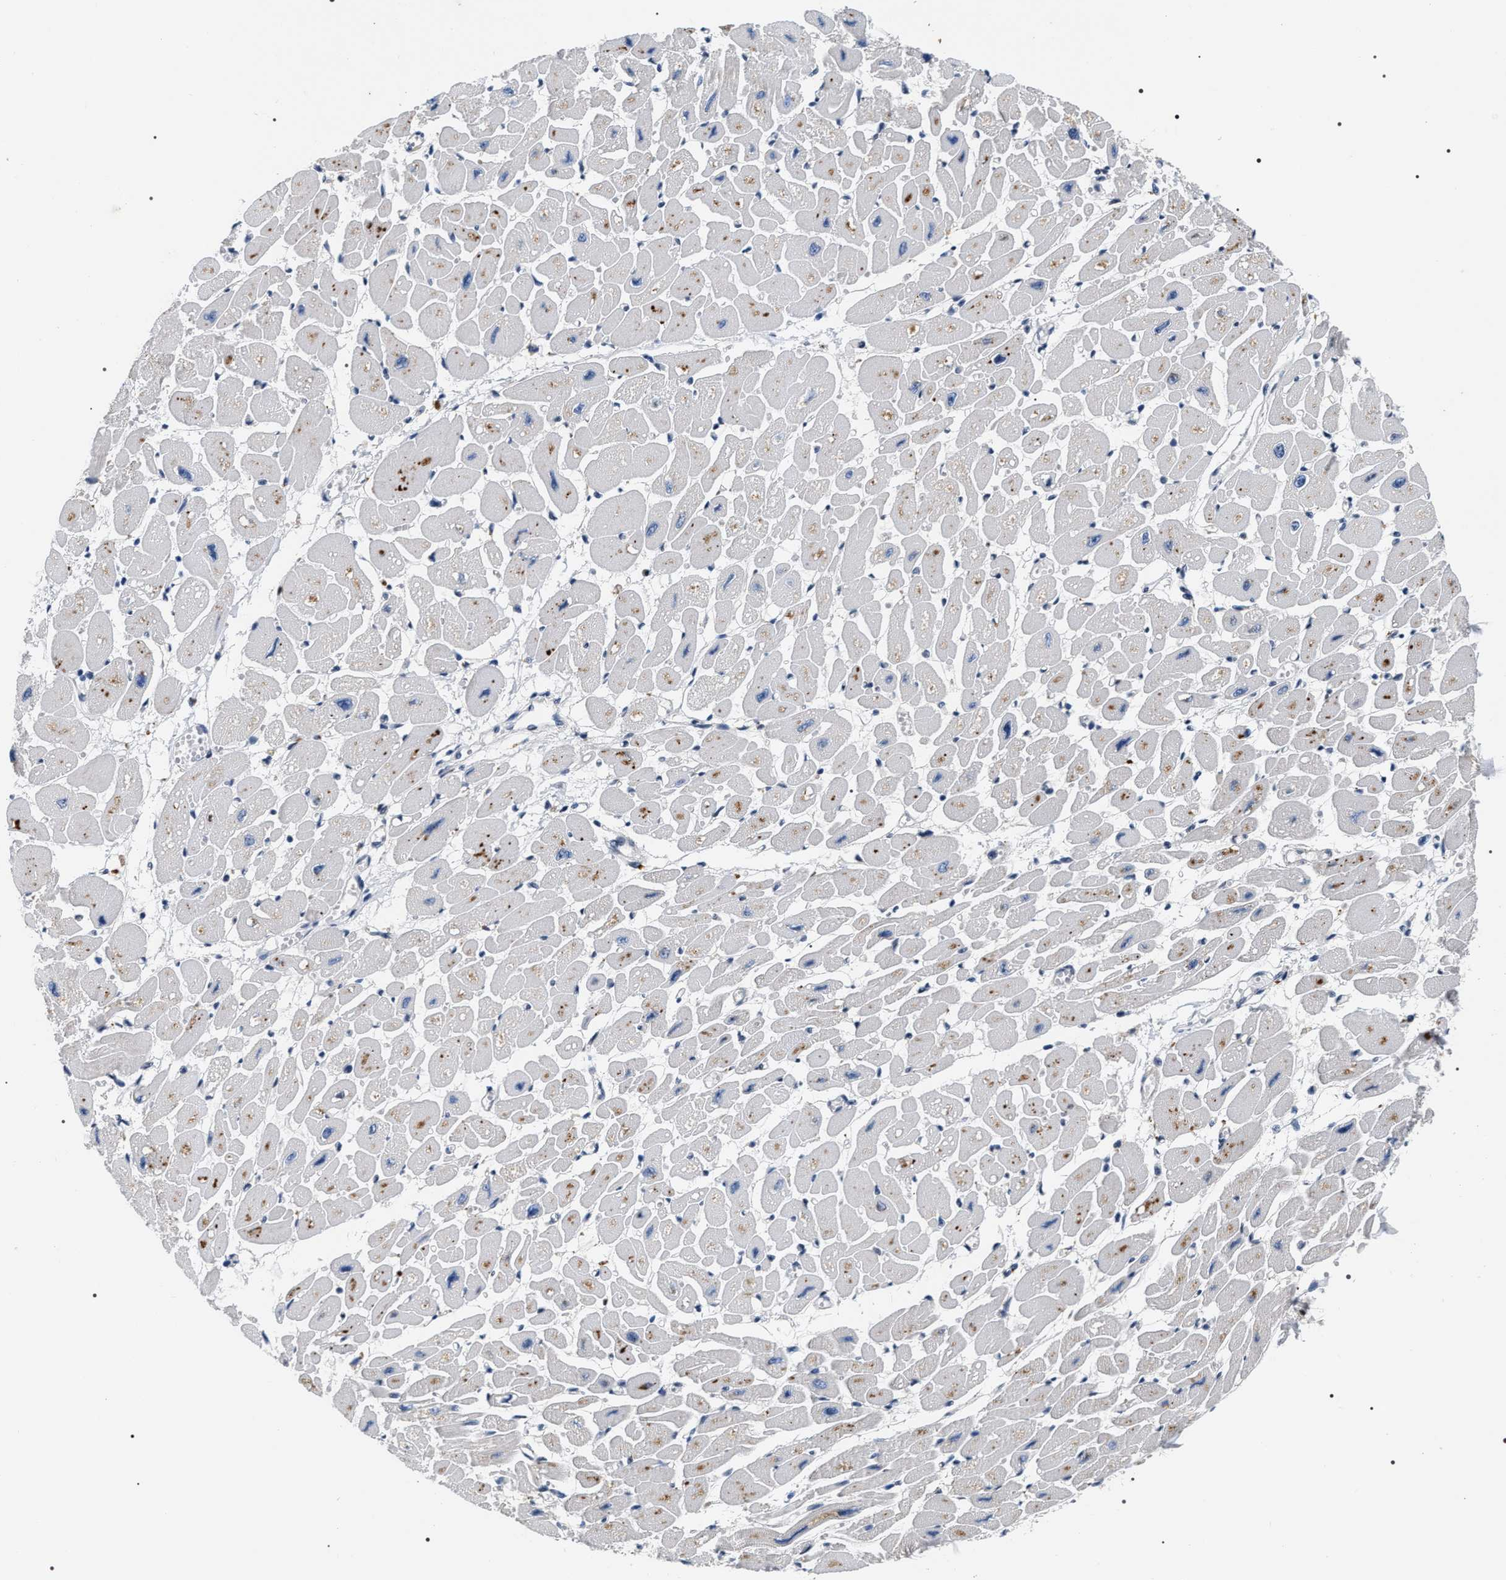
{"staining": {"intensity": "moderate", "quantity": "25%-75%", "location": "cytoplasmic/membranous"}, "tissue": "heart muscle", "cell_type": "Cardiomyocytes", "image_type": "normal", "snomed": [{"axis": "morphology", "description": "Normal tissue, NOS"}, {"axis": "topography", "description": "Heart"}], "caption": "Moderate cytoplasmic/membranous expression is seen in approximately 25%-75% of cardiomyocytes in unremarkable heart muscle. The staining was performed using DAB (3,3'-diaminobenzidine), with brown indicating positive protein expression. Nuclei are stained blue with hematoxylin.", "gene": "C7orf25", "patient": {"sex": "female", "age": 54}}